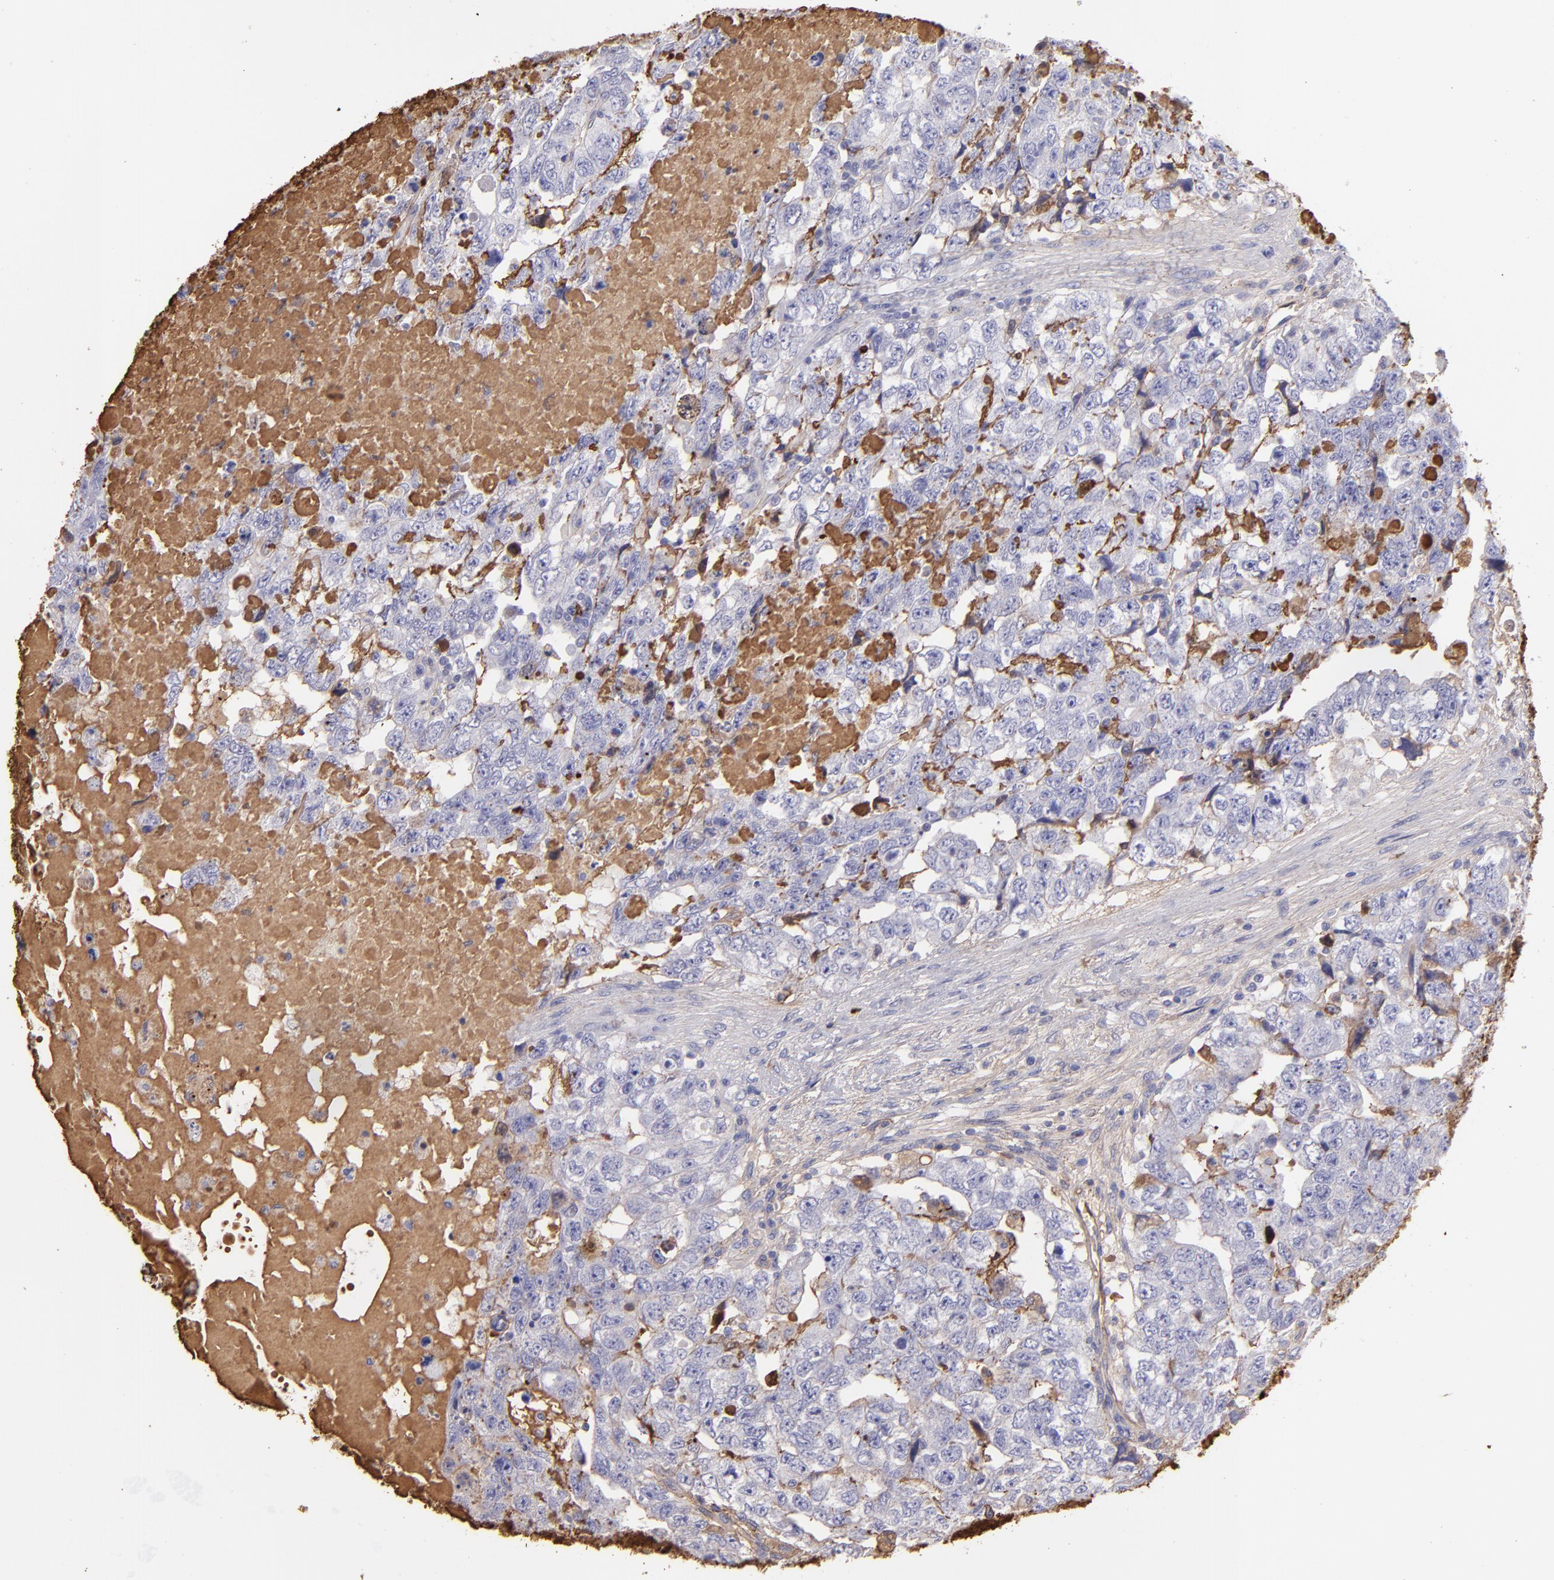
{"staining": {"intensity": "weak", "quantity": "25%-75%", "location": "cytoplasmic/membranous"}, "tissue": "testis cancer", "cell_type": "Tumor cells", "image_type": "cancer", "snomed": [{"axis": "morphology", "description": "Carcinoma, Embryonal, NOS"}, {"axis": "topography", "description": "Testis"}], "caption": "A low amount of weak cytoplasmic/membranous staining is present in approximately 25%-75% of tumor cells in testis cancer (embryonal carcinoma) tissue.", "gene": "FGB", "patient": {"sex": "male", "age": 36}}